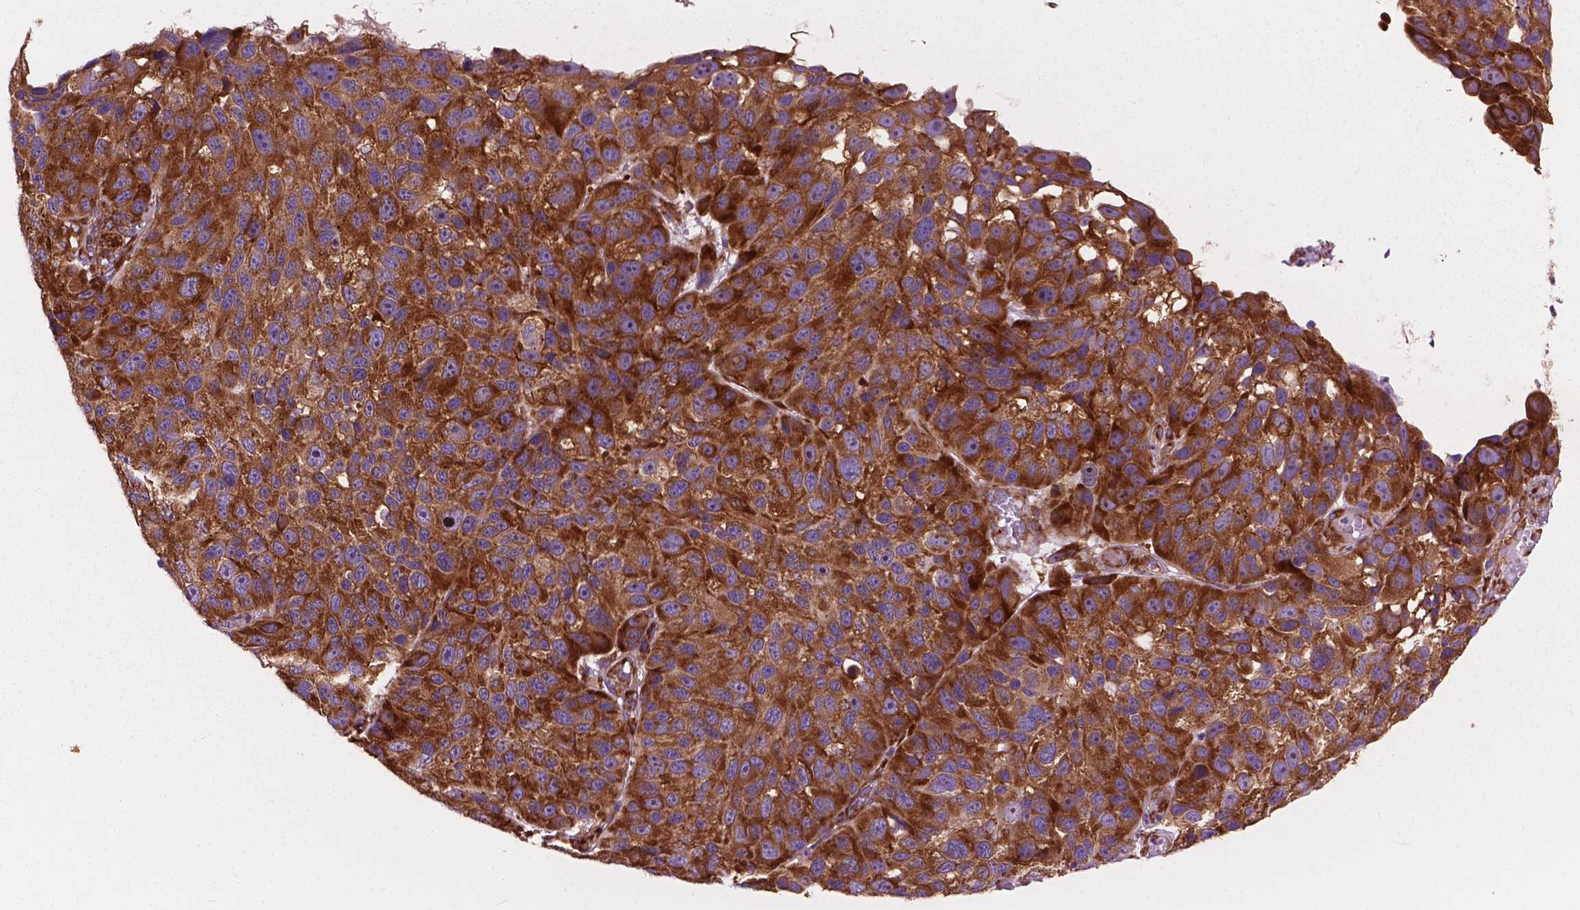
{"staining": {"intensity": "strong", "quantity": ">75%", "location": "cytoplasmic/membranous"}, "tissue": "melanoma", "cell_type": "Tumor cells", "image_type": "cancer", "snomed": [{"axis": "morphology", "description": "Malignant melanoma, NOS"}, {"axis": "topography", "description": "Skin"}], "caption": "Immunohistochemical staining of human malignant melanoma exhibits high levels of strong cytoplasmic/membranous expression in about >75% of tumor cells.", "gene": "RPL37A", "patient": {"sex": "male", "age": 53}}